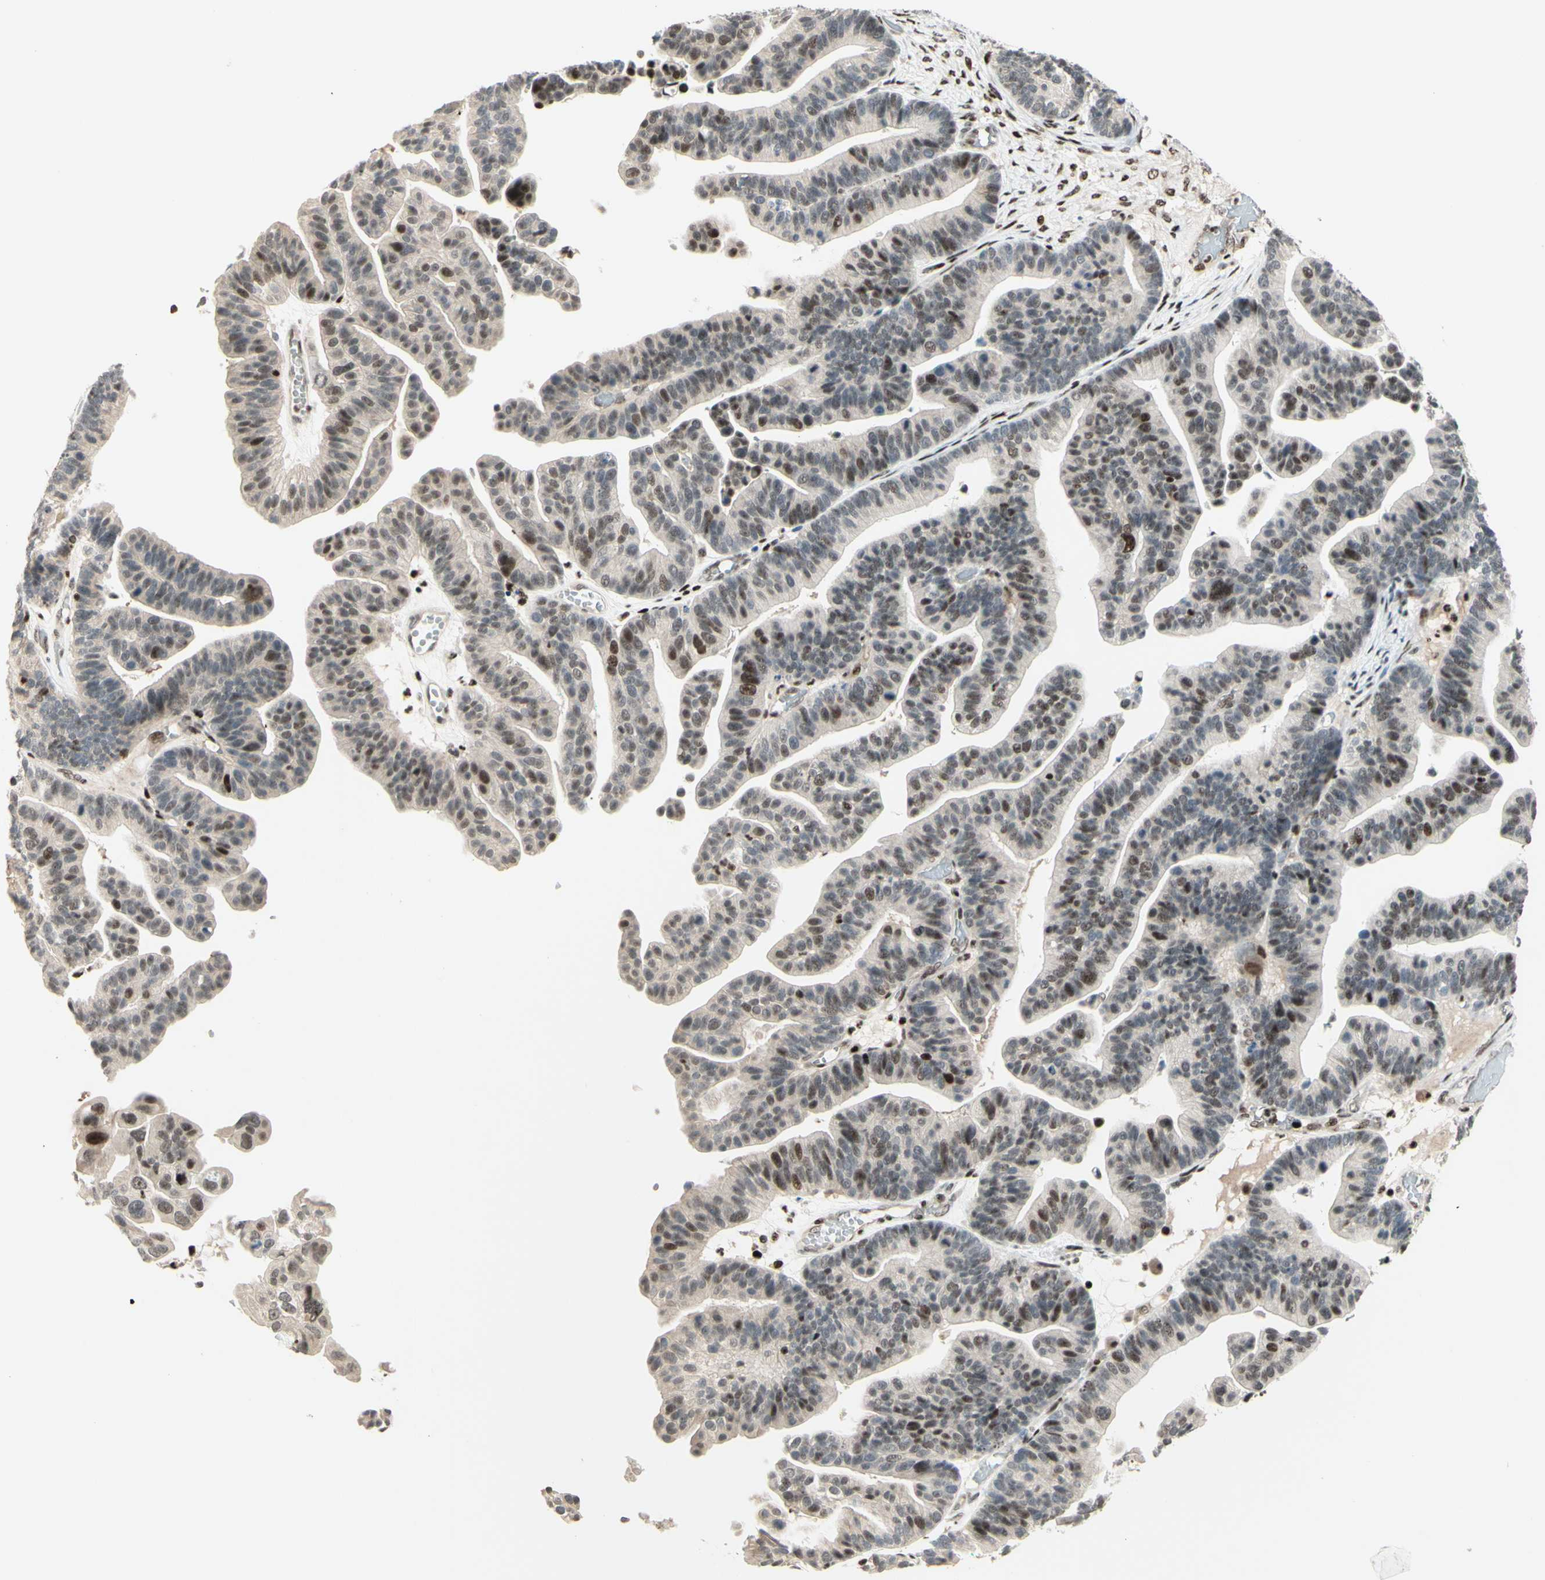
{"staining": {"intensity": "moderate", "quantity": "25%-75%", "location": "nuclear"}, "tissue": "ovarian cancer", "cell_type": "Tumor cells", "image_type": "cancer", "snomed": [{"axis": "morphology", "description": "Cystadenocarcinoma, serous, NOS"}, {"axis": "topography", "description": "Ovary"}], "caption": "Immunohistochemistry image of neoplastic tissue: ovarian cancer (serous cystadenocarcinoma) stained using IHC shows medium levels of moderate protein expression localized specifically in the nuclear of tumor cells, appearing as a nuclear brown color.", "gene": "CDKL5", "patient": {"sex": "female", "age": 56}}